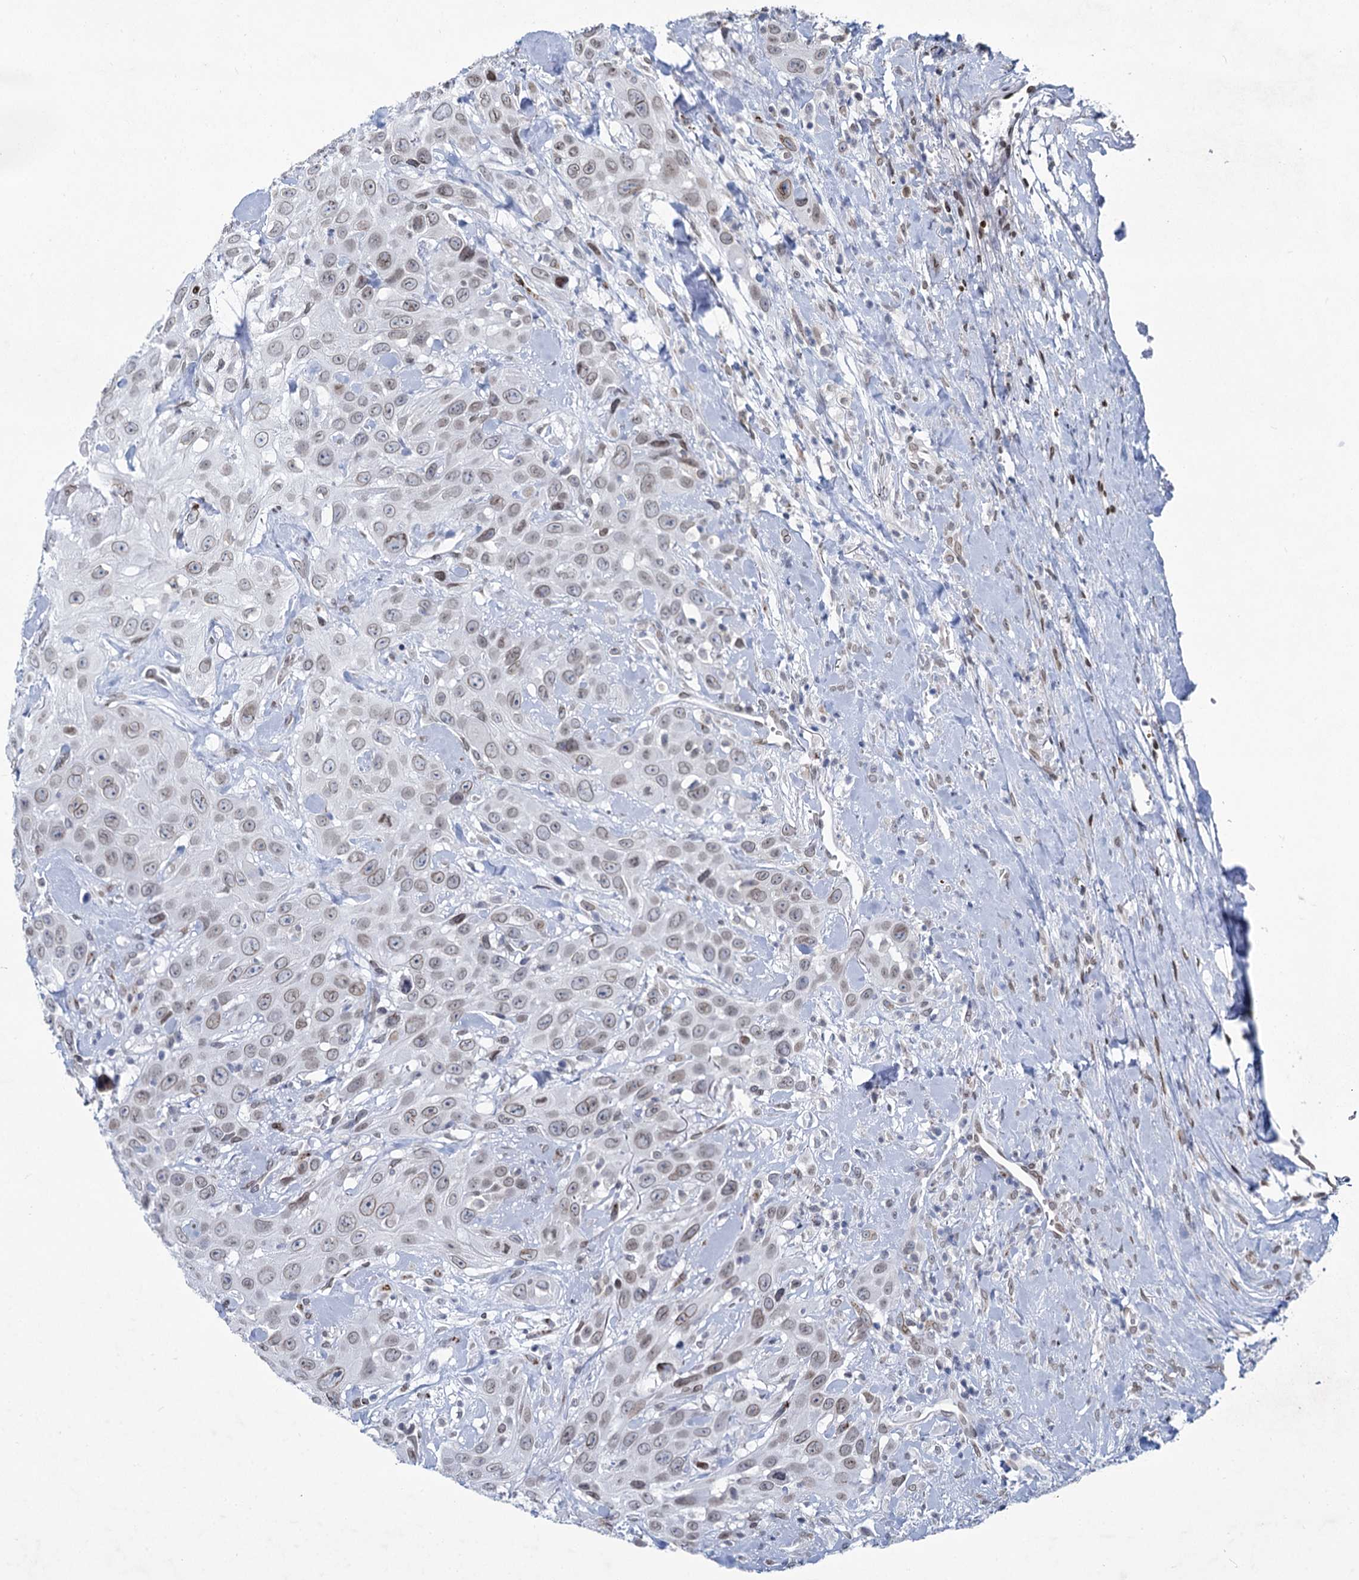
{"staining": {"intensity": "weak", "quantity": "25%-75%", "location": "cytoplasmic/membranous,nuclear"}, "tissue": "head and neck cancer", "cell_type": "Tumor cells", "image_type": "cancer", "snomed": [{"axis": "morphology", "description": "Squamous cell carcinoma, NOS"}, {"axis": "topography", "description": "Head-Neck"}], "caption": "Immunohistochemistry (IHC) image of human squamous cell carcinoma (head and neck) stained for a protein (brown), which demonstrates low levels of weak cytoplasmic/membranous and nuclear staining in about 25%-75% of tumor cells.", "gene": "PRSS35", "patient": {"sex": "male", "age": 81}}